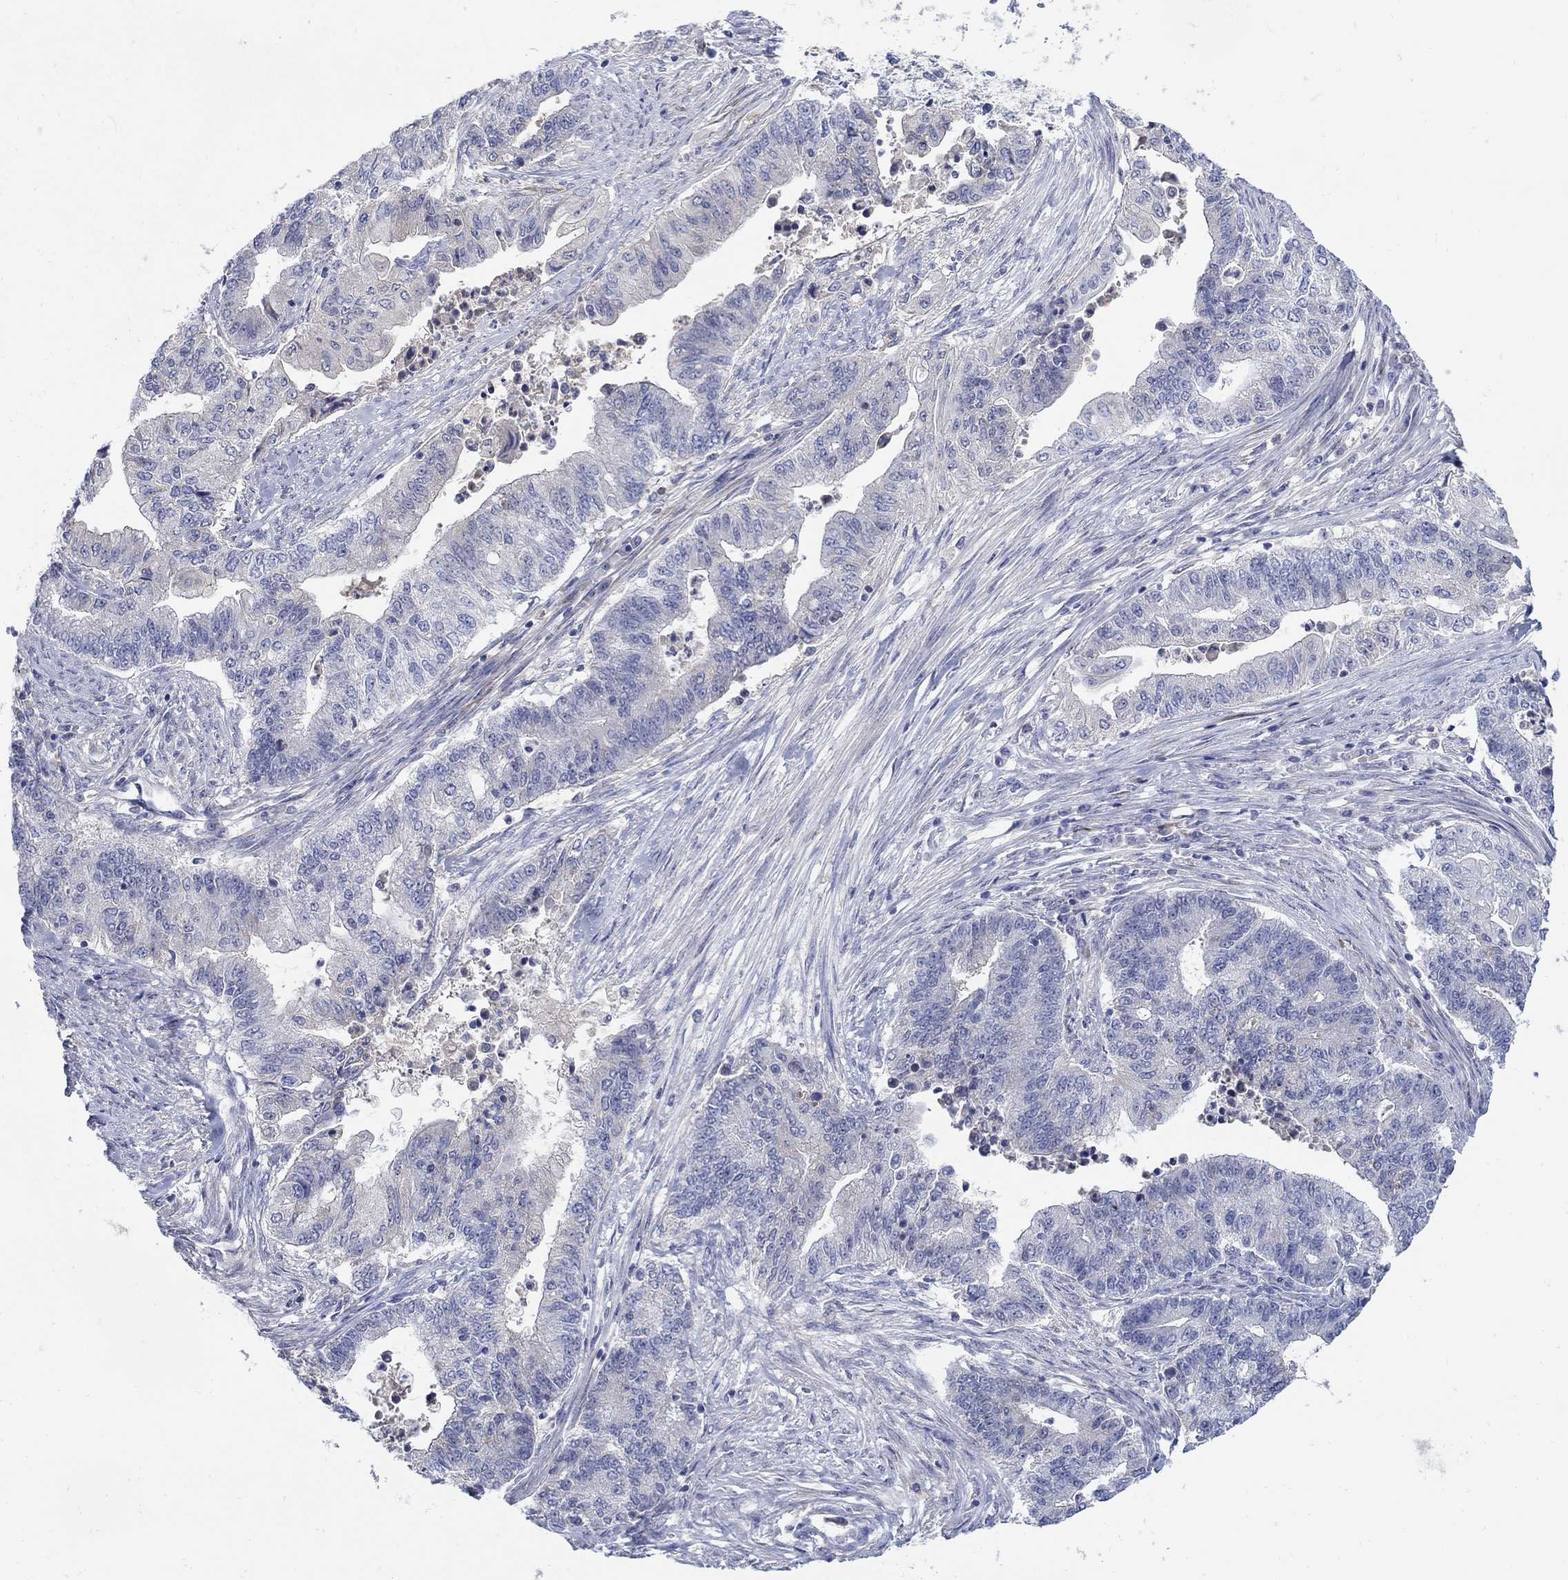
{"staining": {"intensity": "negative", "quantity": "none", "location": "none"}, "tissue": "endometrial cancer", "cell_type": "Tumor cells", "image_type": "cancer", "snomed": [{"axis": "morphology", "description": "Adenocarcinoma, NOS"}, {"axis": "topography", "description": "Uterus"}, {"axis": "topography", "description": "Endometrium"}], "caption": "This is an immunohistochemistry micrograph of human endometrial cancer (adenocarcinoma). There is no positivity in tumor cells.", "gene": "REEP2", "patient": {"sex": "female", "age": 54}}